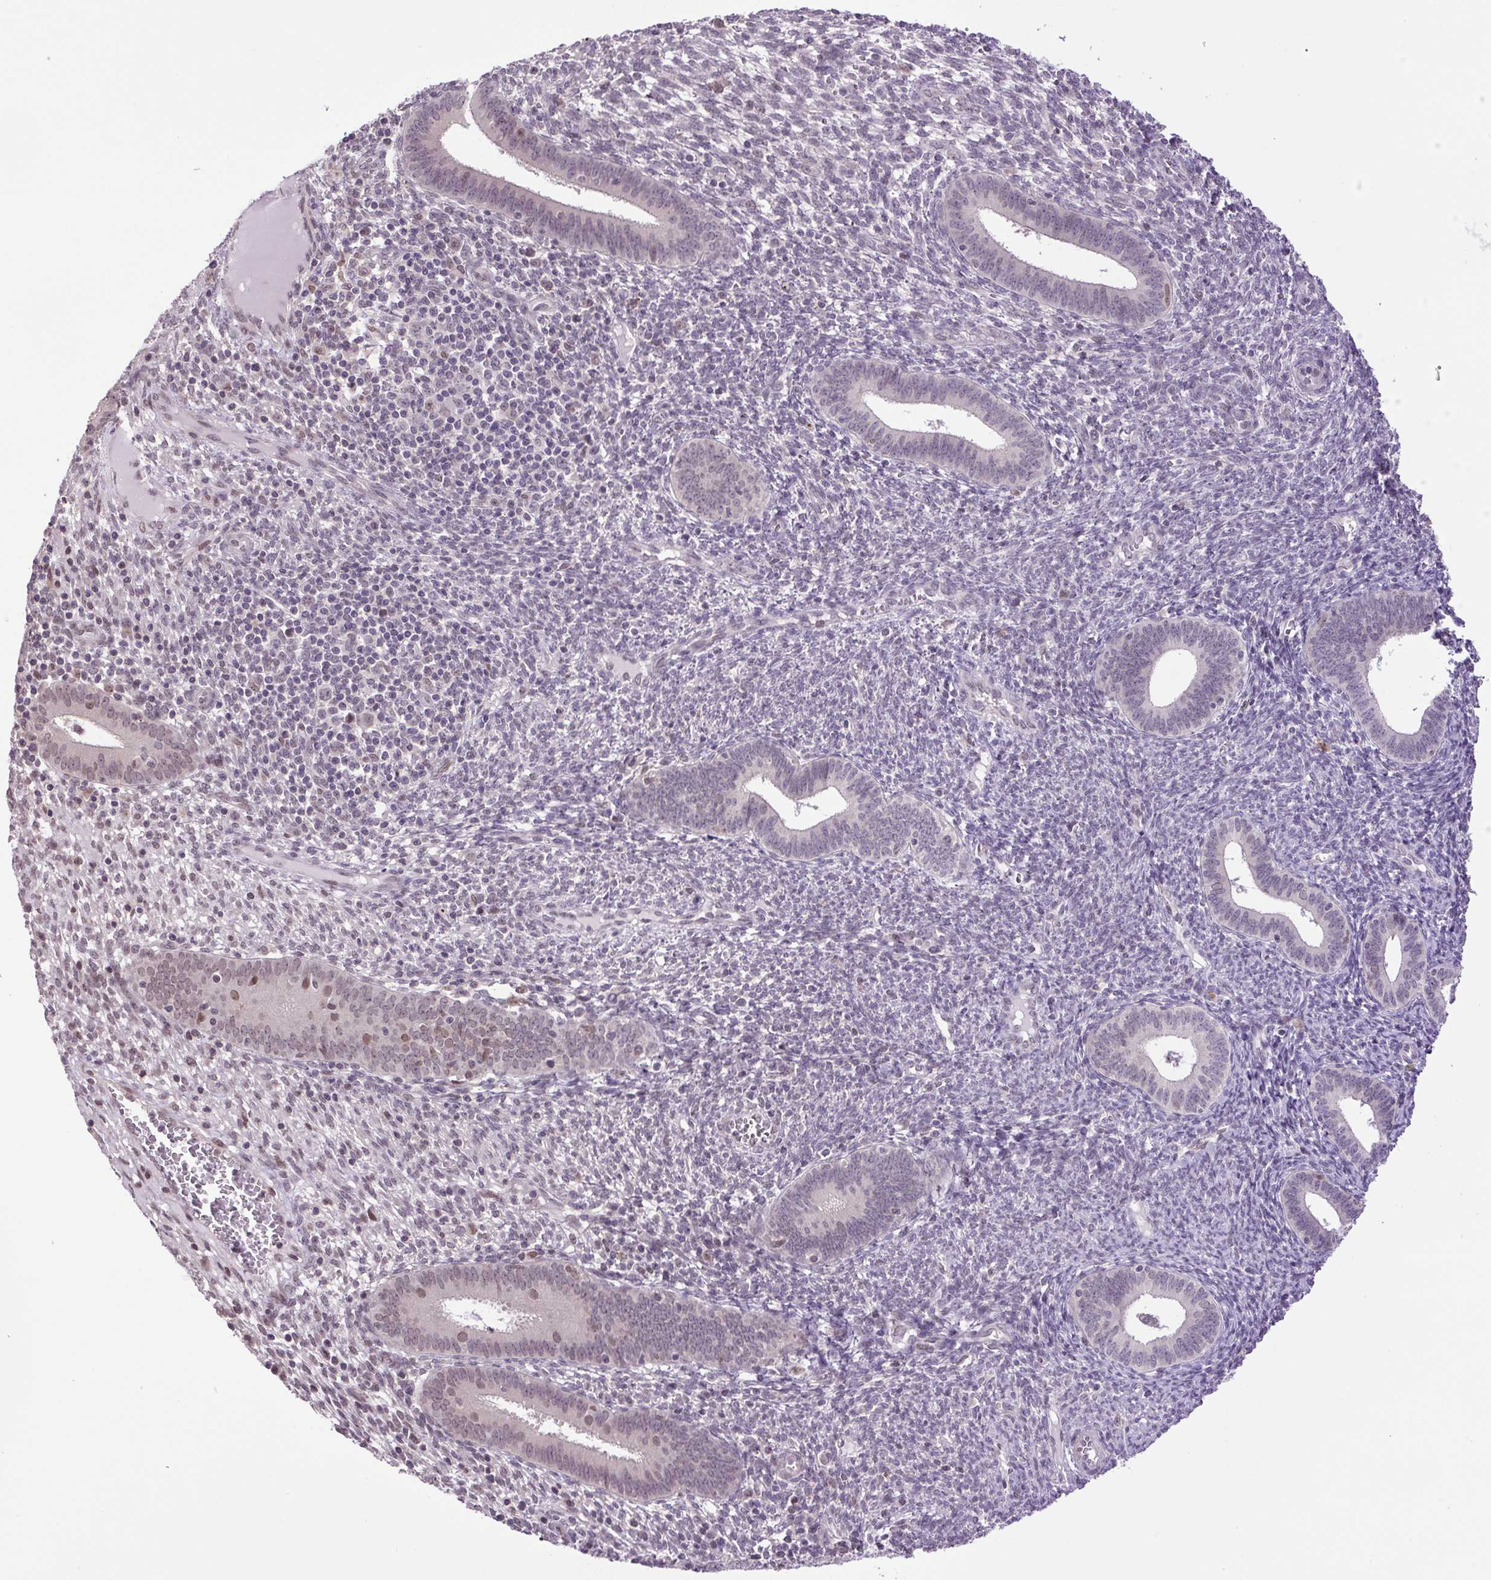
{"staining": {"intensity": "weak", "quantity": "25%-75%", "location": "nuclear"}, "tissue": "endometrium", "cell_type": "Cells in endometrial stroma", "image_type": "normal", "snomed": [{"axis": "morphology", "description": "Normal tissue, NOS"}, {"axis": "topography", "description": "Endometrium"}], "caption": "Endometrium stained with DAB immunohistochemistry (IHC) shows low levels of weak nuclear staining in approximately 25%-75% of cells in endometrial stroma. (Brightfield microscopy of DAB IHC at high magnification).", "gene": "KPNA1", "patient": {"sex": "female", "age": 41}}